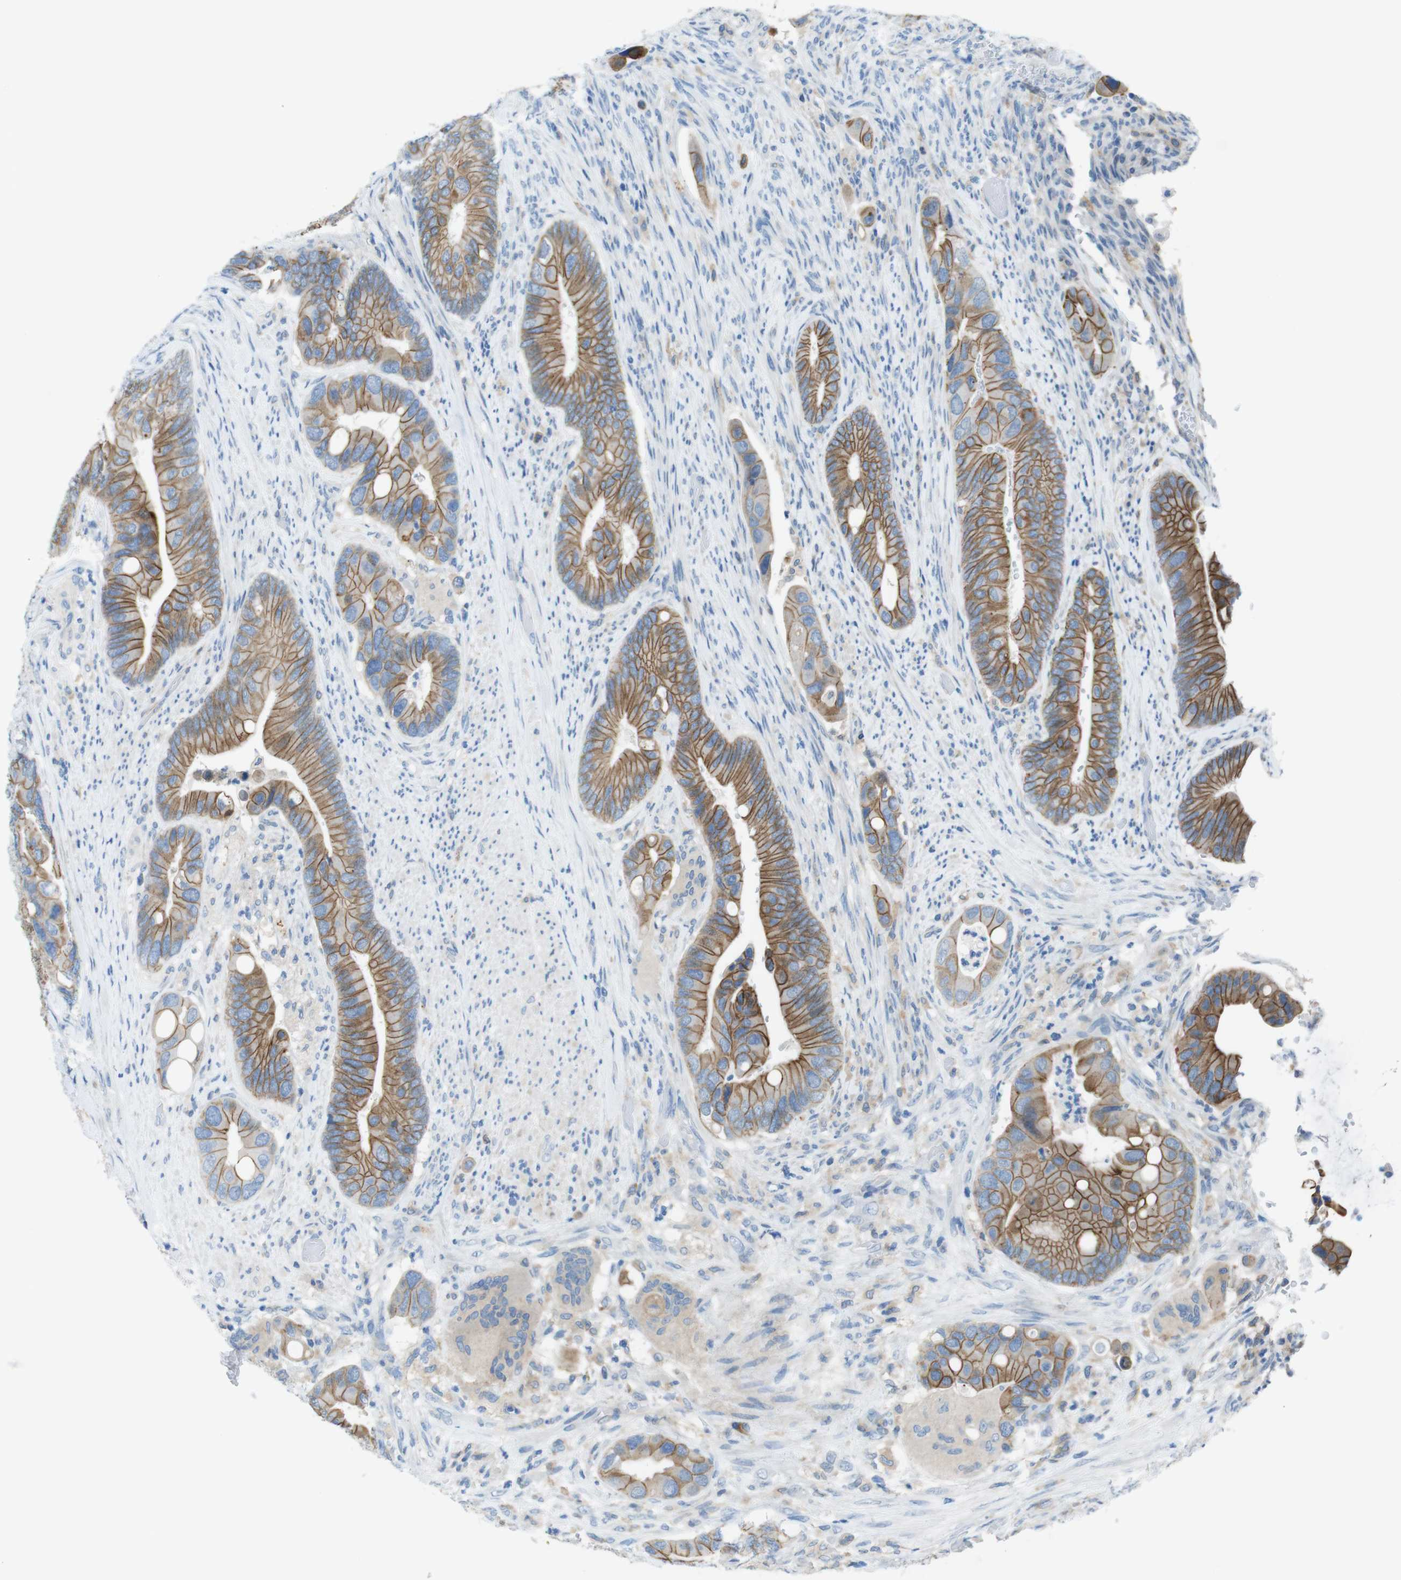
{"staining": {"intensity": "moderate", "quantity": ">75%", "location": "cytoplasmic/membranous"}, "tissue": "colorectal cancer", "cell_type": "Tumor cells", "image_type": "cancer", "snomed": [{"axis": "morphology", "description": "Adenocarcinoma, NOS"}, {"axis": "topography", "description": "Rectum"}], "caption": "Colorectal cancer (adenocarcinoma) stained with immunohistochemistry exhibits moderate cytoplasmic/membranous staining in about >75% of tumor cells. Using DAB (brown) and hematoxylin (blue) stains, captured at high magnification using brightfield microscopy.", "gene": "CLMN", "patient": {"sex": "female", "age": 57}}